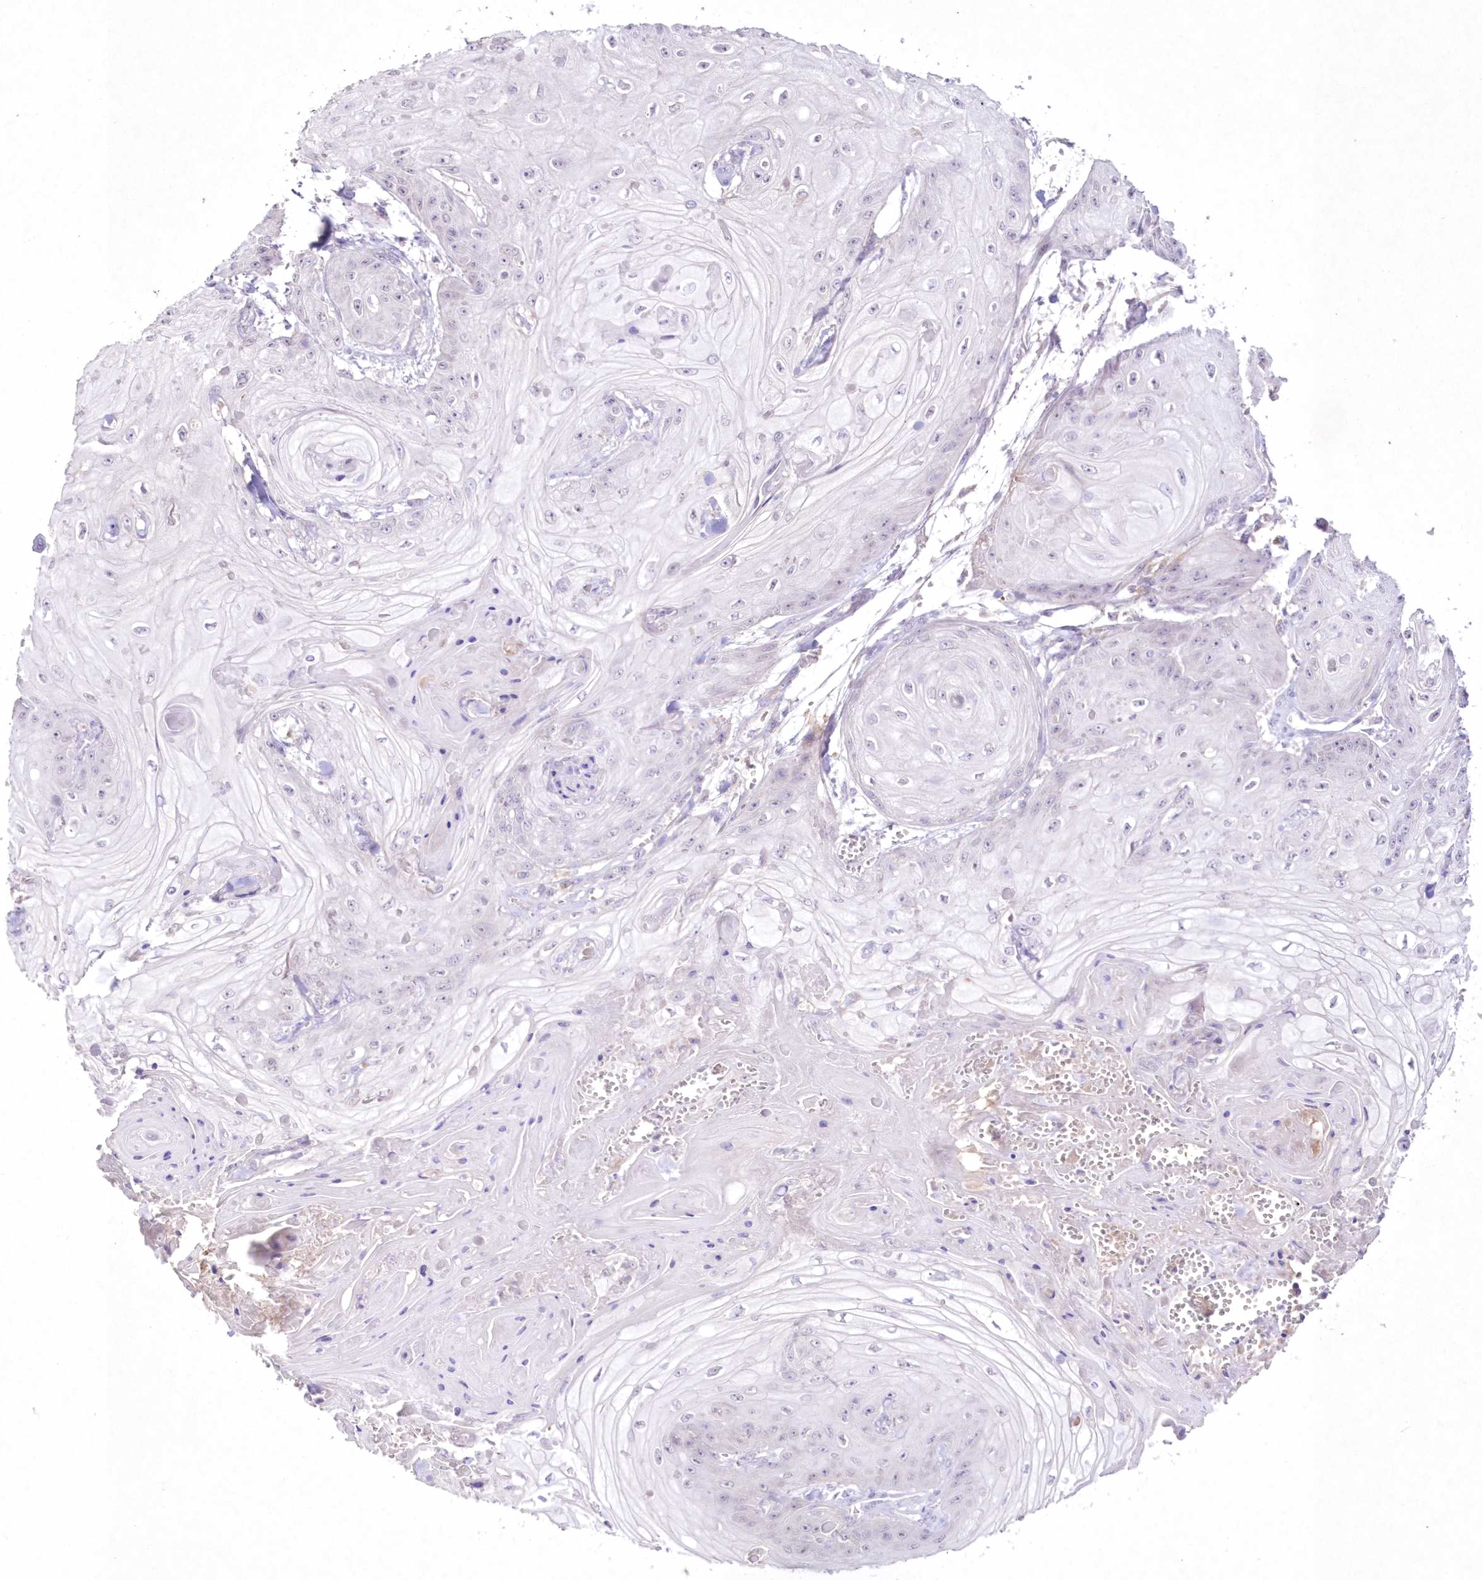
{"staining": {"intensity": "negative", "quantity": "none", "location": "none"}, "tissue": "skin cancer", "cell_type": "Tumor cells", "image_type": "cancer", "snomed": [{"axis": "morphology", "description": "Squamous cell carcinoma, NOS"}, {"axis": "topography", "description": "Skin"}], "caption": "There is no significant staining in tumor cells of skin squamous cell carcinoma.", "gene": "NEU4", "patient": {"sex": "male", "age": 74}}